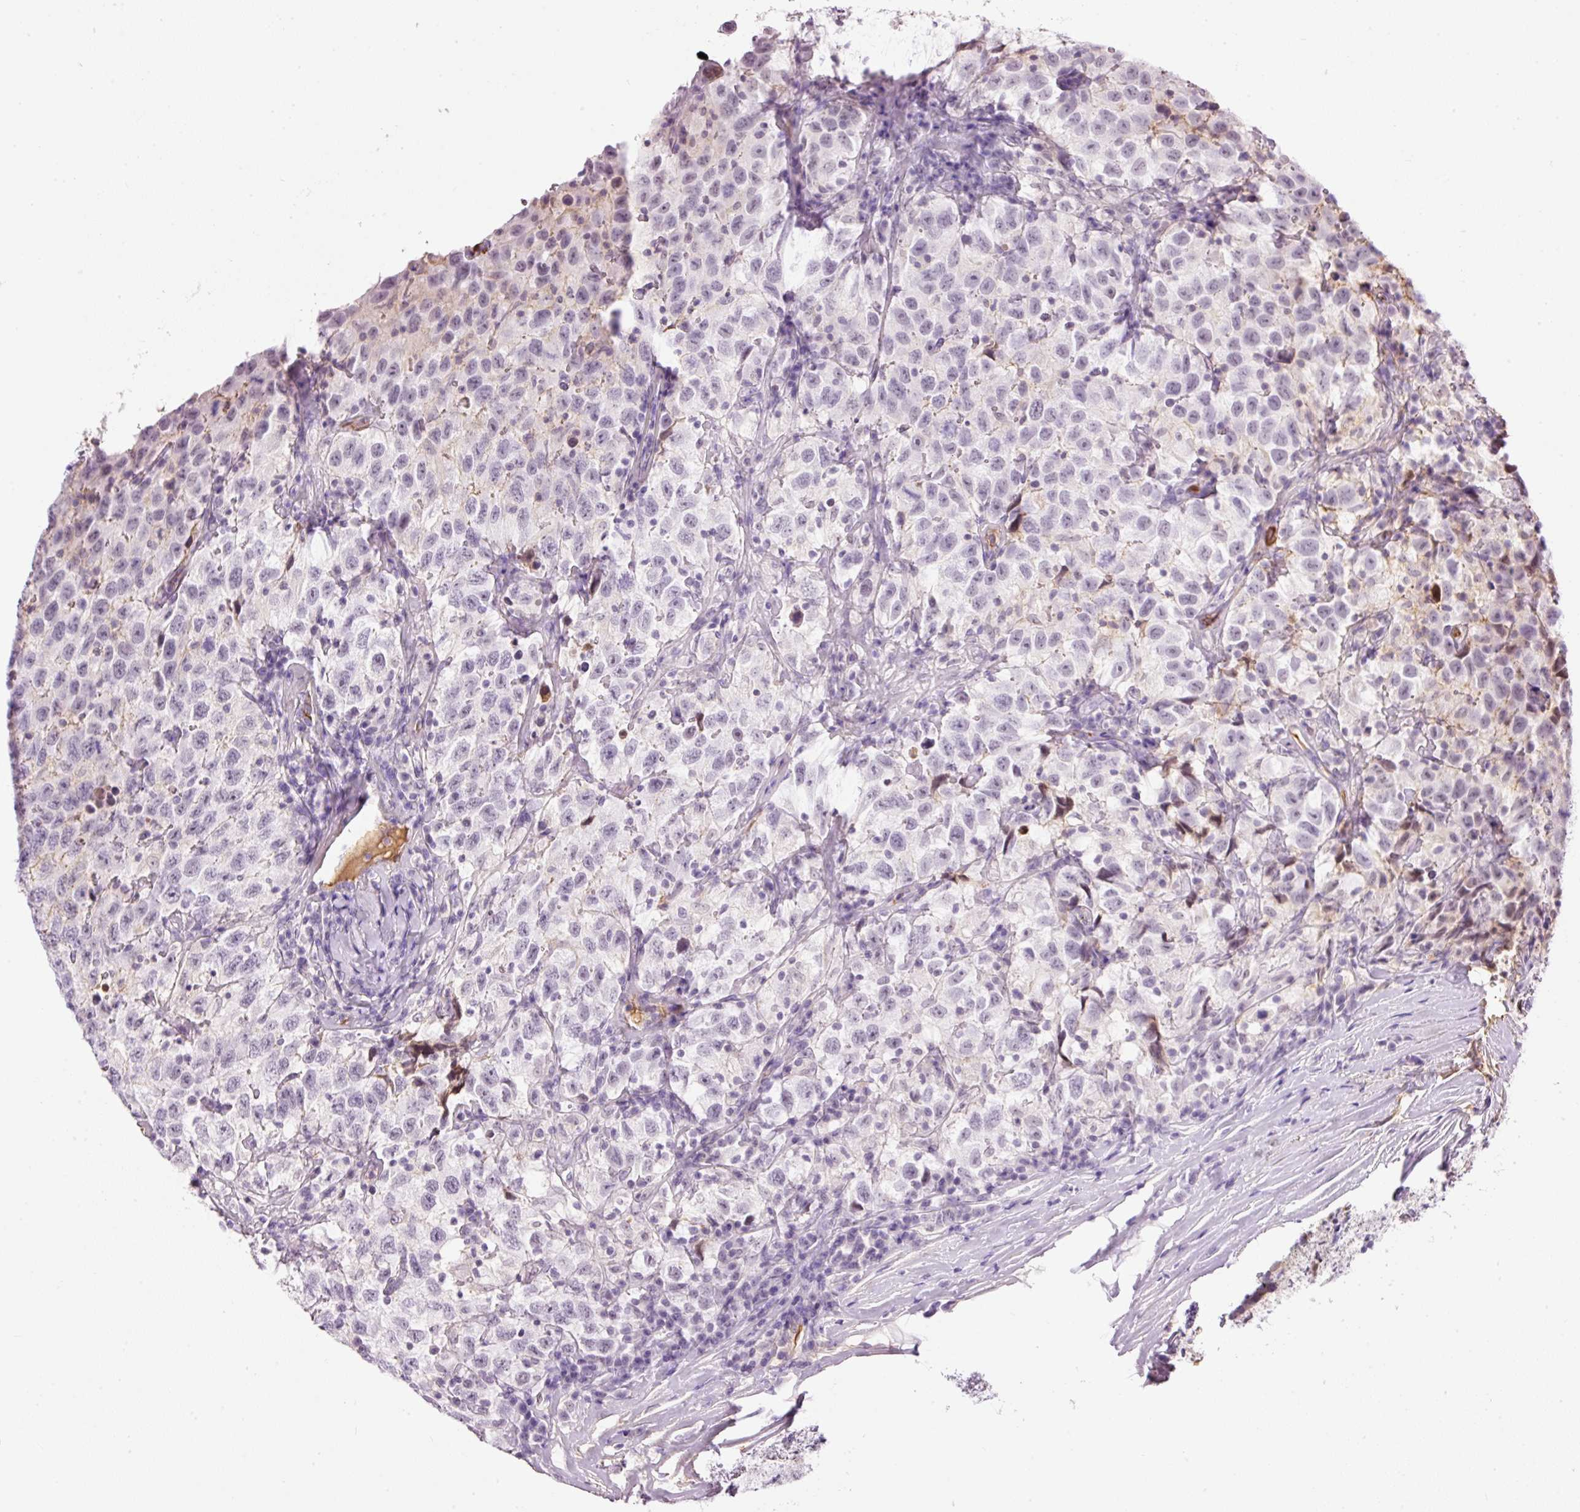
{"staining": {"intensity": "negative", "quantity": "none", "location": "none"}, "tissue": "testis cancer", "cell_type": "Tumor cells", "image_type": "cancer", "snomed": [{"axis": "morphology", "description": "Seminoma, NOS"}, {"axis": "topography", "description": "Testis"}], "caption": "Immunohistochemistry (IHC) histopathology image of testis cancer stained for a protein (brown), which demonstrates no positivity in tumor cells. The staining was performed using DAB (3,3'-diaminobenzidine) to visualize the protein expression in brown, while the nuclei were stained in blue with hematoxylin (Magnification: 20x).", "gene": "PRPF38B", "patient": {"sex": "male", "age": 41}}